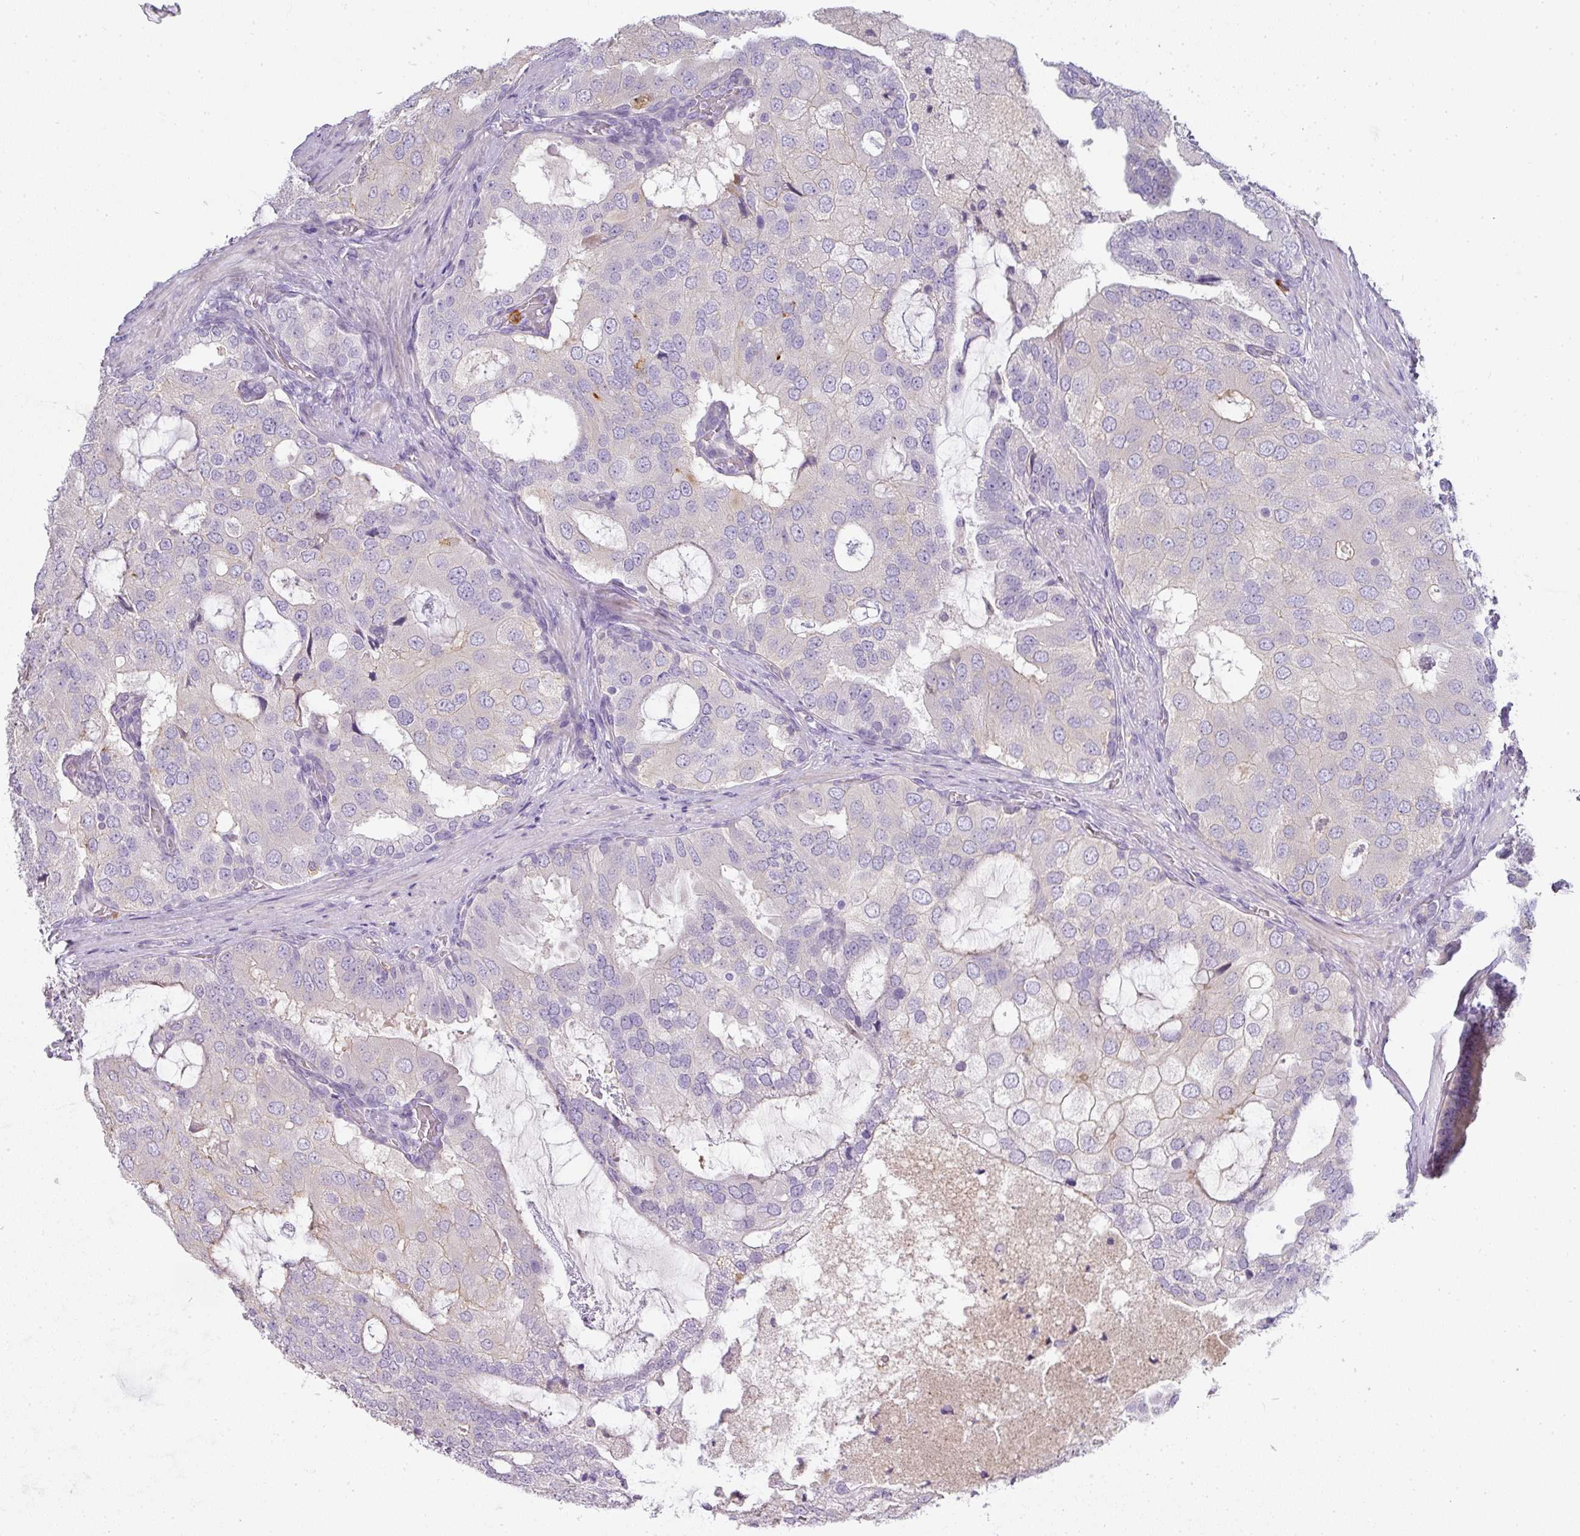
{"staining": {"intensity": "negative", "quantity": "none", "location": "none"}, "tissue": "prostate cancer", "cell_type": "Tumor cells", "image_type": "cancer", "snomed": [{"axis": "morphology", "description": "Adenocarcinoma, High grade"}, {"axis": "topography", "description": "Prostate"}], "caption": "DAB (3,3'-diaminobenzidine) immunohistochemical staining of human prostate high-grade adenocarcinoma demonstrates no significant staining in tumor cells.", "gene": "HHEX", "patient": {"sex": "male", "age": 55}}